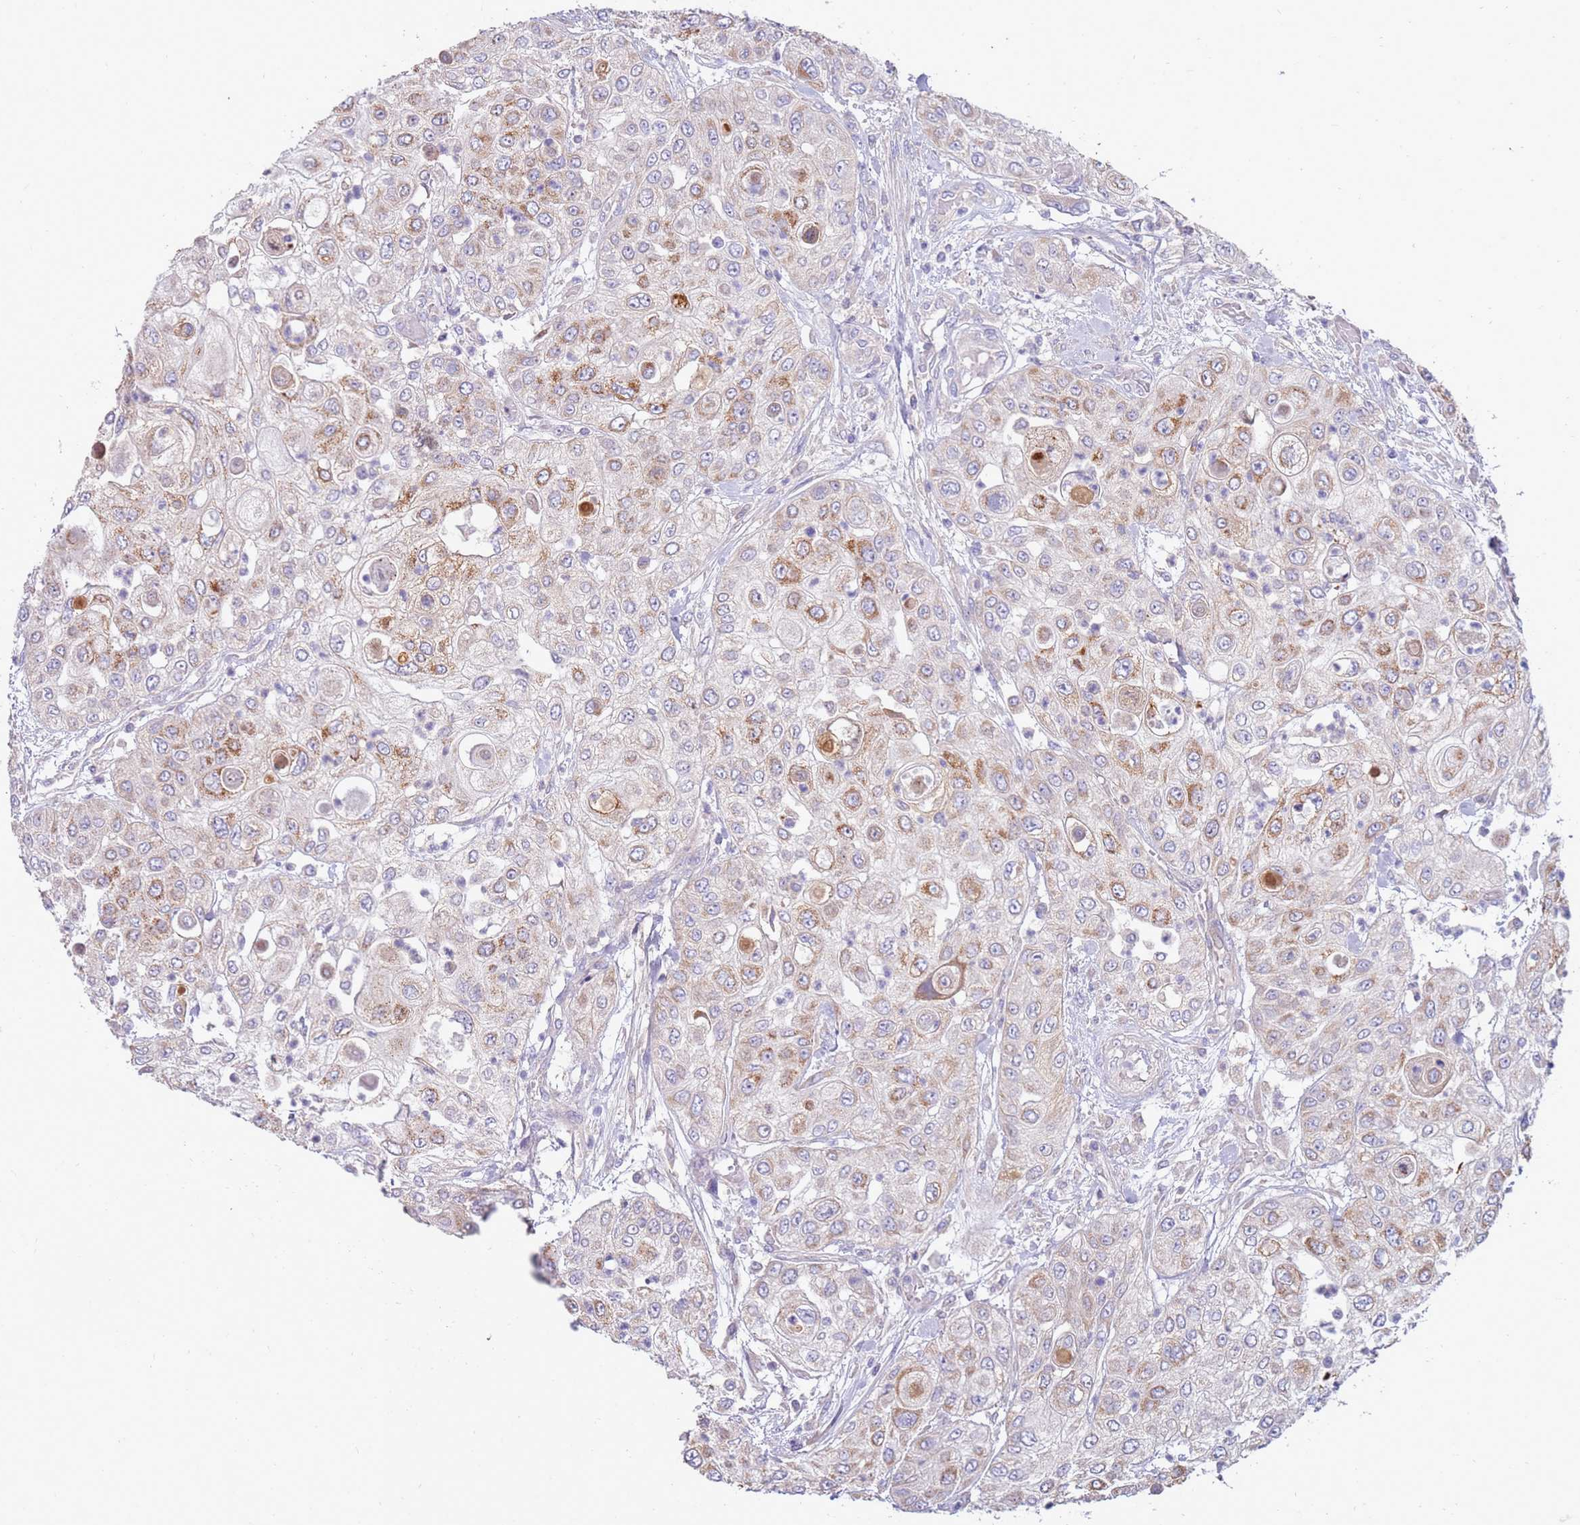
{"staining": {"intensity": "moderate", "quantity": "<25%", "location": "cytoplasmic/membranous"}, "tissue": "urothelial cancer", "cell_type": "Tumor cells", "image_type": "cancer", "snomed": [{"axis": "morphology", "description": "Urothelial carcinoma, High grade"}, {"axis": "topography", "description": "Urinary bladder"}], "caption": "High-grade urothelial carcinoma stained with a protein marker reveals moderate staining in tumor cells.", "gene": "SLC44A4", "patient": {"sex": "female", "age": 79}}